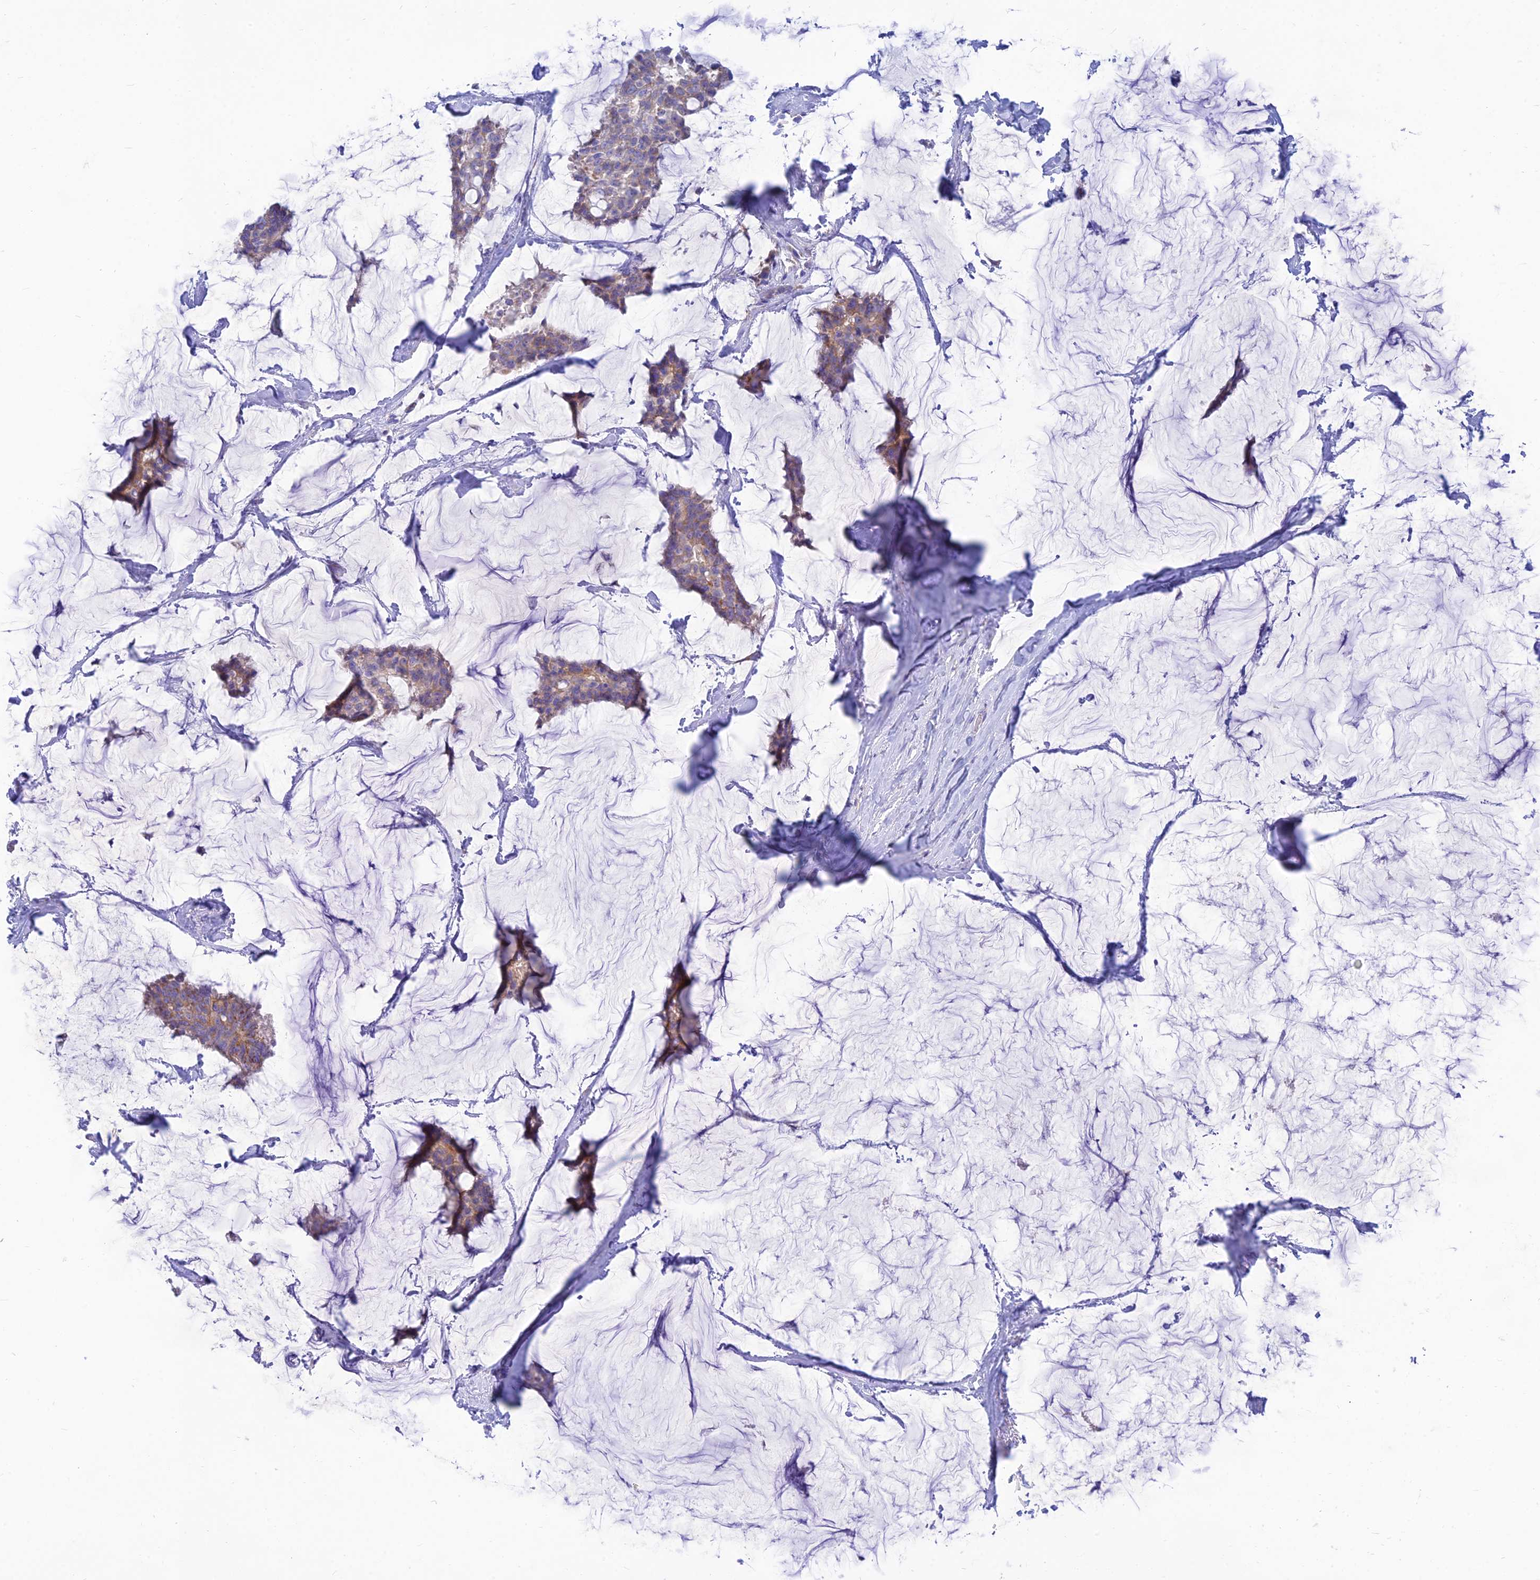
{"staining": {"intensity": "moderate", "quantity": "<25%", "location": "cytoplasmic/membranous"}, "tissue": "breast cancer", "cell_type": "Tumor cells", "image_type": "cancer", "snomed": [{"axis": "morphology", "description": "Duct carcinoma"}, {"axis": "topography", "description": "Breast"}], "caption": "Protein expression analysis of human breast cancer reveals moderate cytoplasmic/membranous positivity in approximately <25% of tumor cells.", "gene": "TMEM30B", "patient": {"sex": "female", "age": 93}}